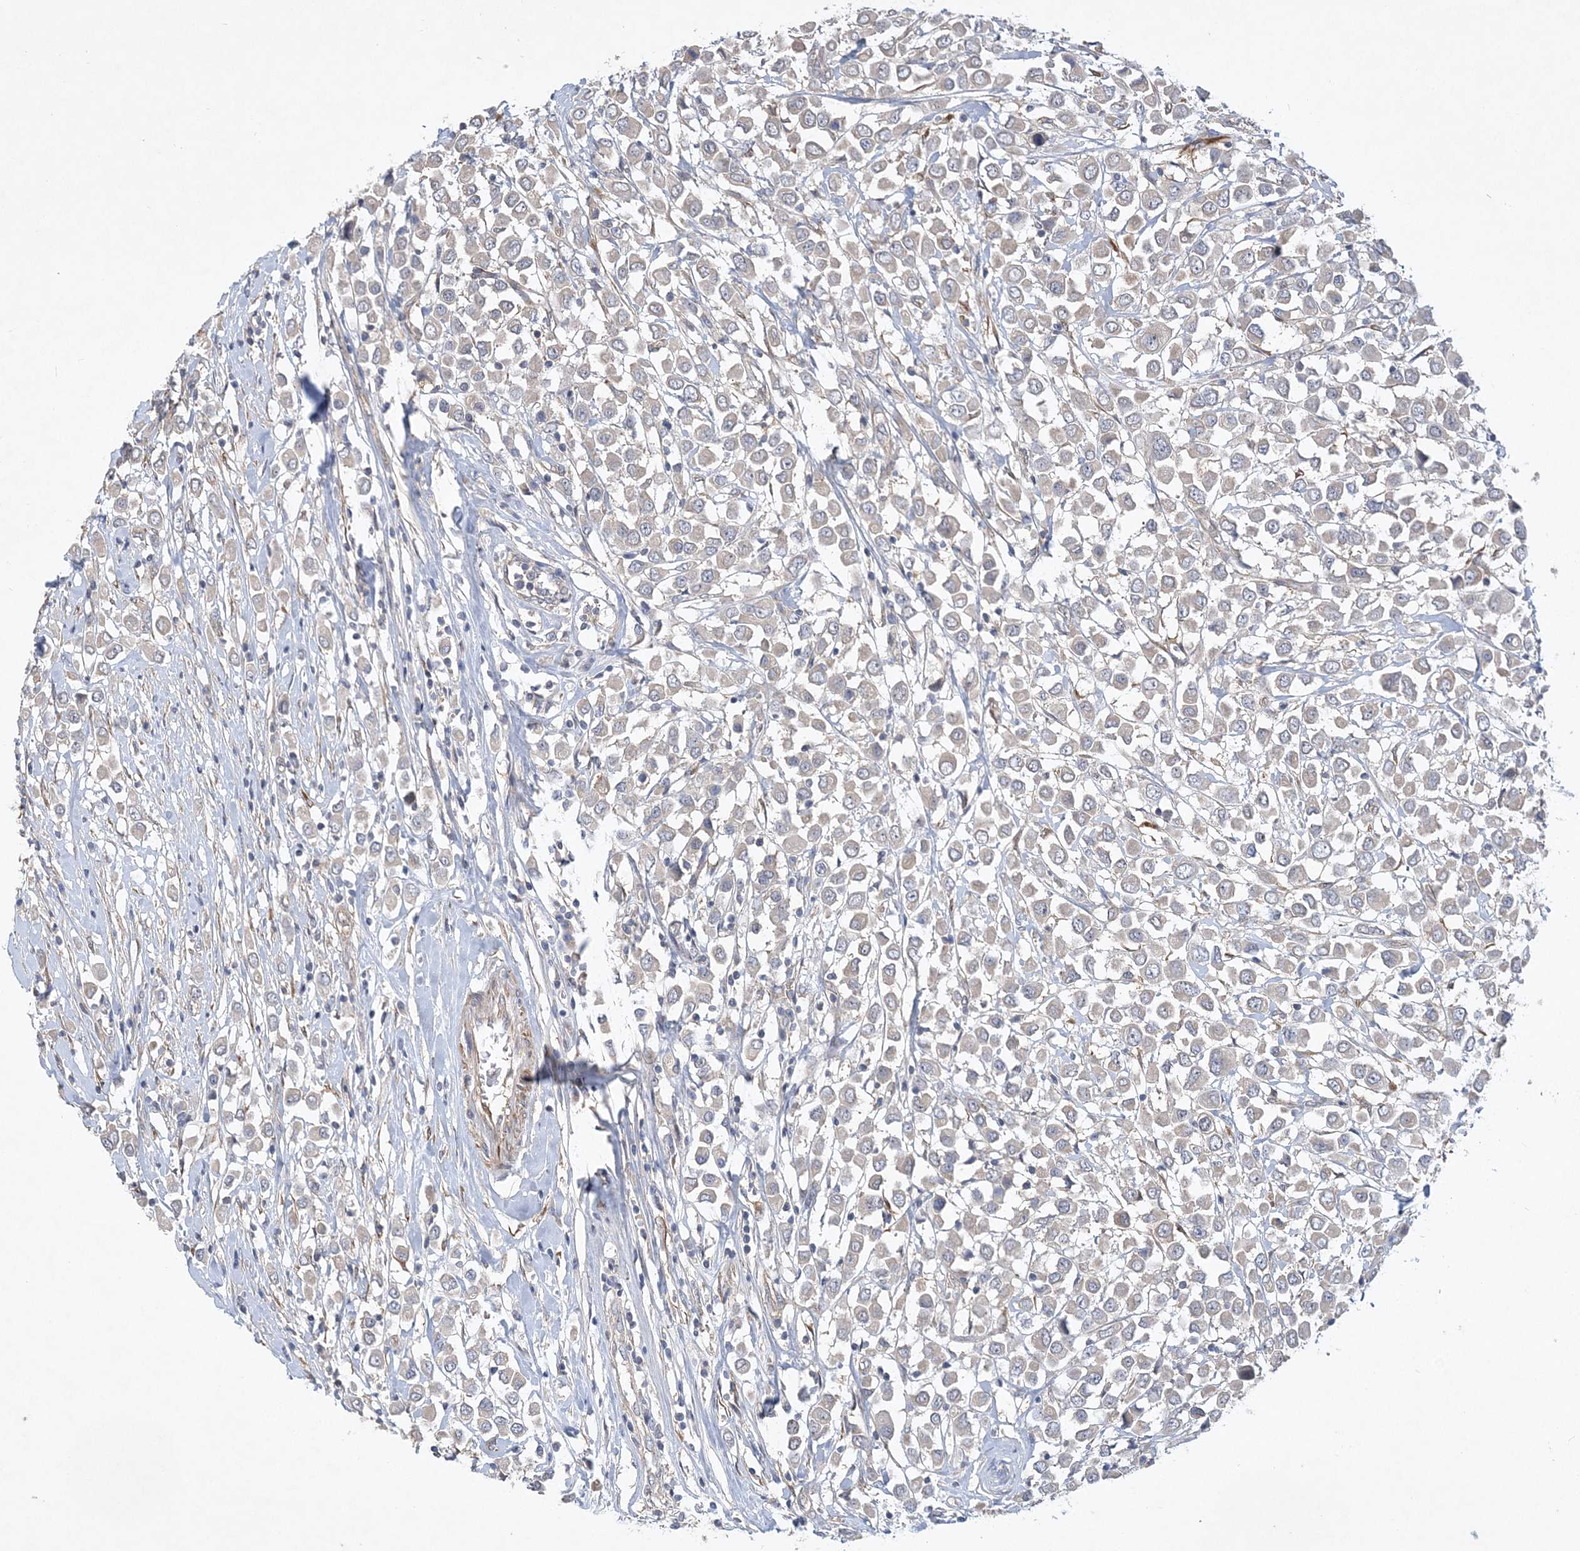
{"staining": {"intensity": "weak", "quantity": "<25%", "location": "cytoplasmic/membranous"}, "tissue": "breast cancer", "cell_type": "Tumor cells", "image_type": "cancer", "snomed": [{"axis": "morphology", "description": "Duct carcinoma"}, {"axis": "topography", "description": "Breast"}], "caption": "DAB (3,3'-diaminobenzidine) immunohistochemical staining of infiltrating ductal carcinoma (breast) shows no significant staining in tumor cells.", "gene": "MAP4K5", "patient": {"sex": "female", "age": 61}}